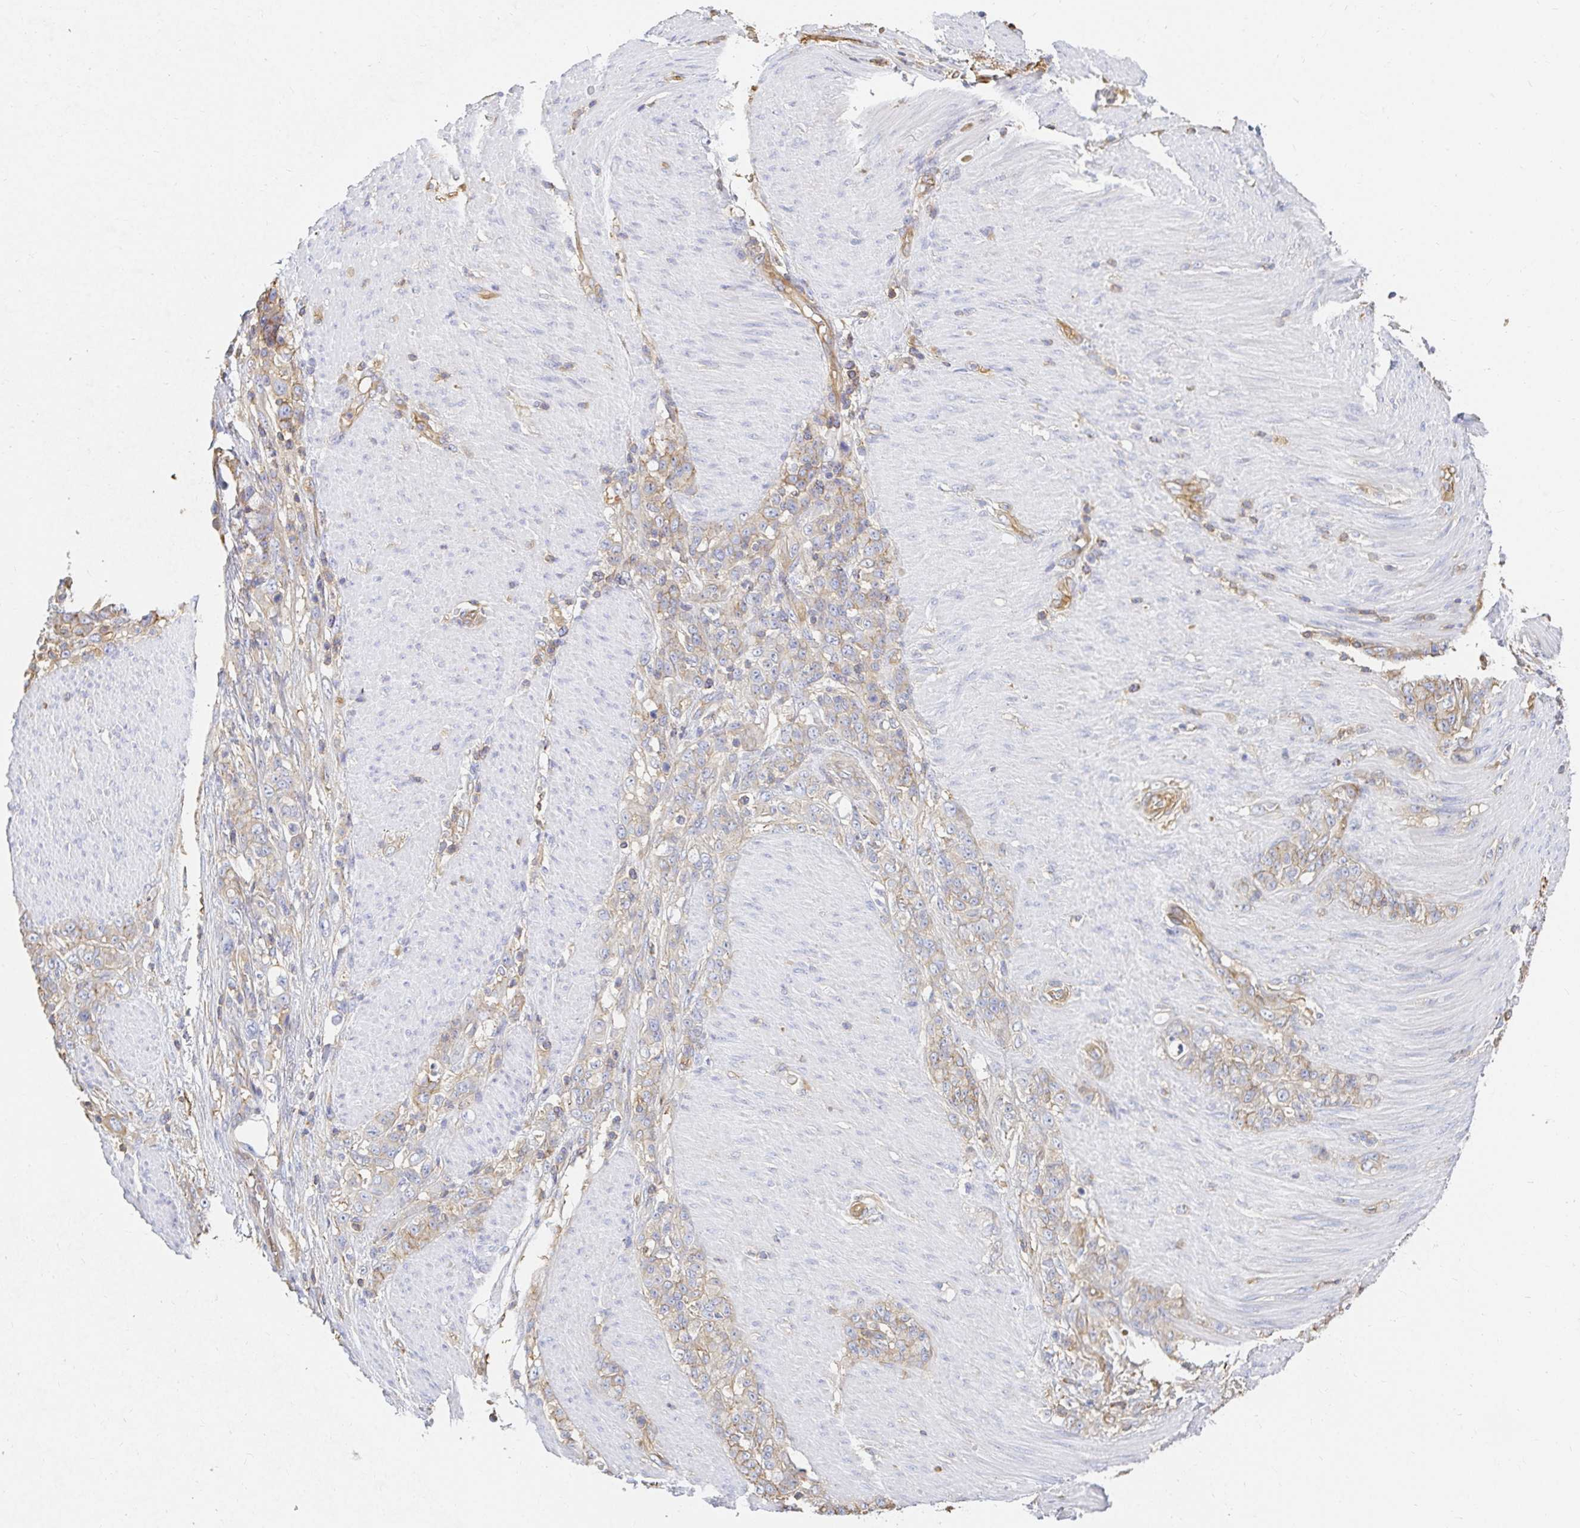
{"staining": {"intensity": "weak", "quantity": "25%-75%", "location": "cytoplasmic/membranous"}, "tissue": "stomach cancer", "cell_type": "Tumor cells", "image_type": "cancer", "snomed": [{"axis": "morphology", "description": "Adenocarcinoma, NOS"}, {"axis": "topography", "description": "Stomach"}], "caption": "Stomach cancer (adenocarcinoma) stained for a protein reveals weak cytoplasmic/membranous positivity in tumor cells.", "gene": "TSPAN19", "patient": {"sex": "female", "age": 79}}